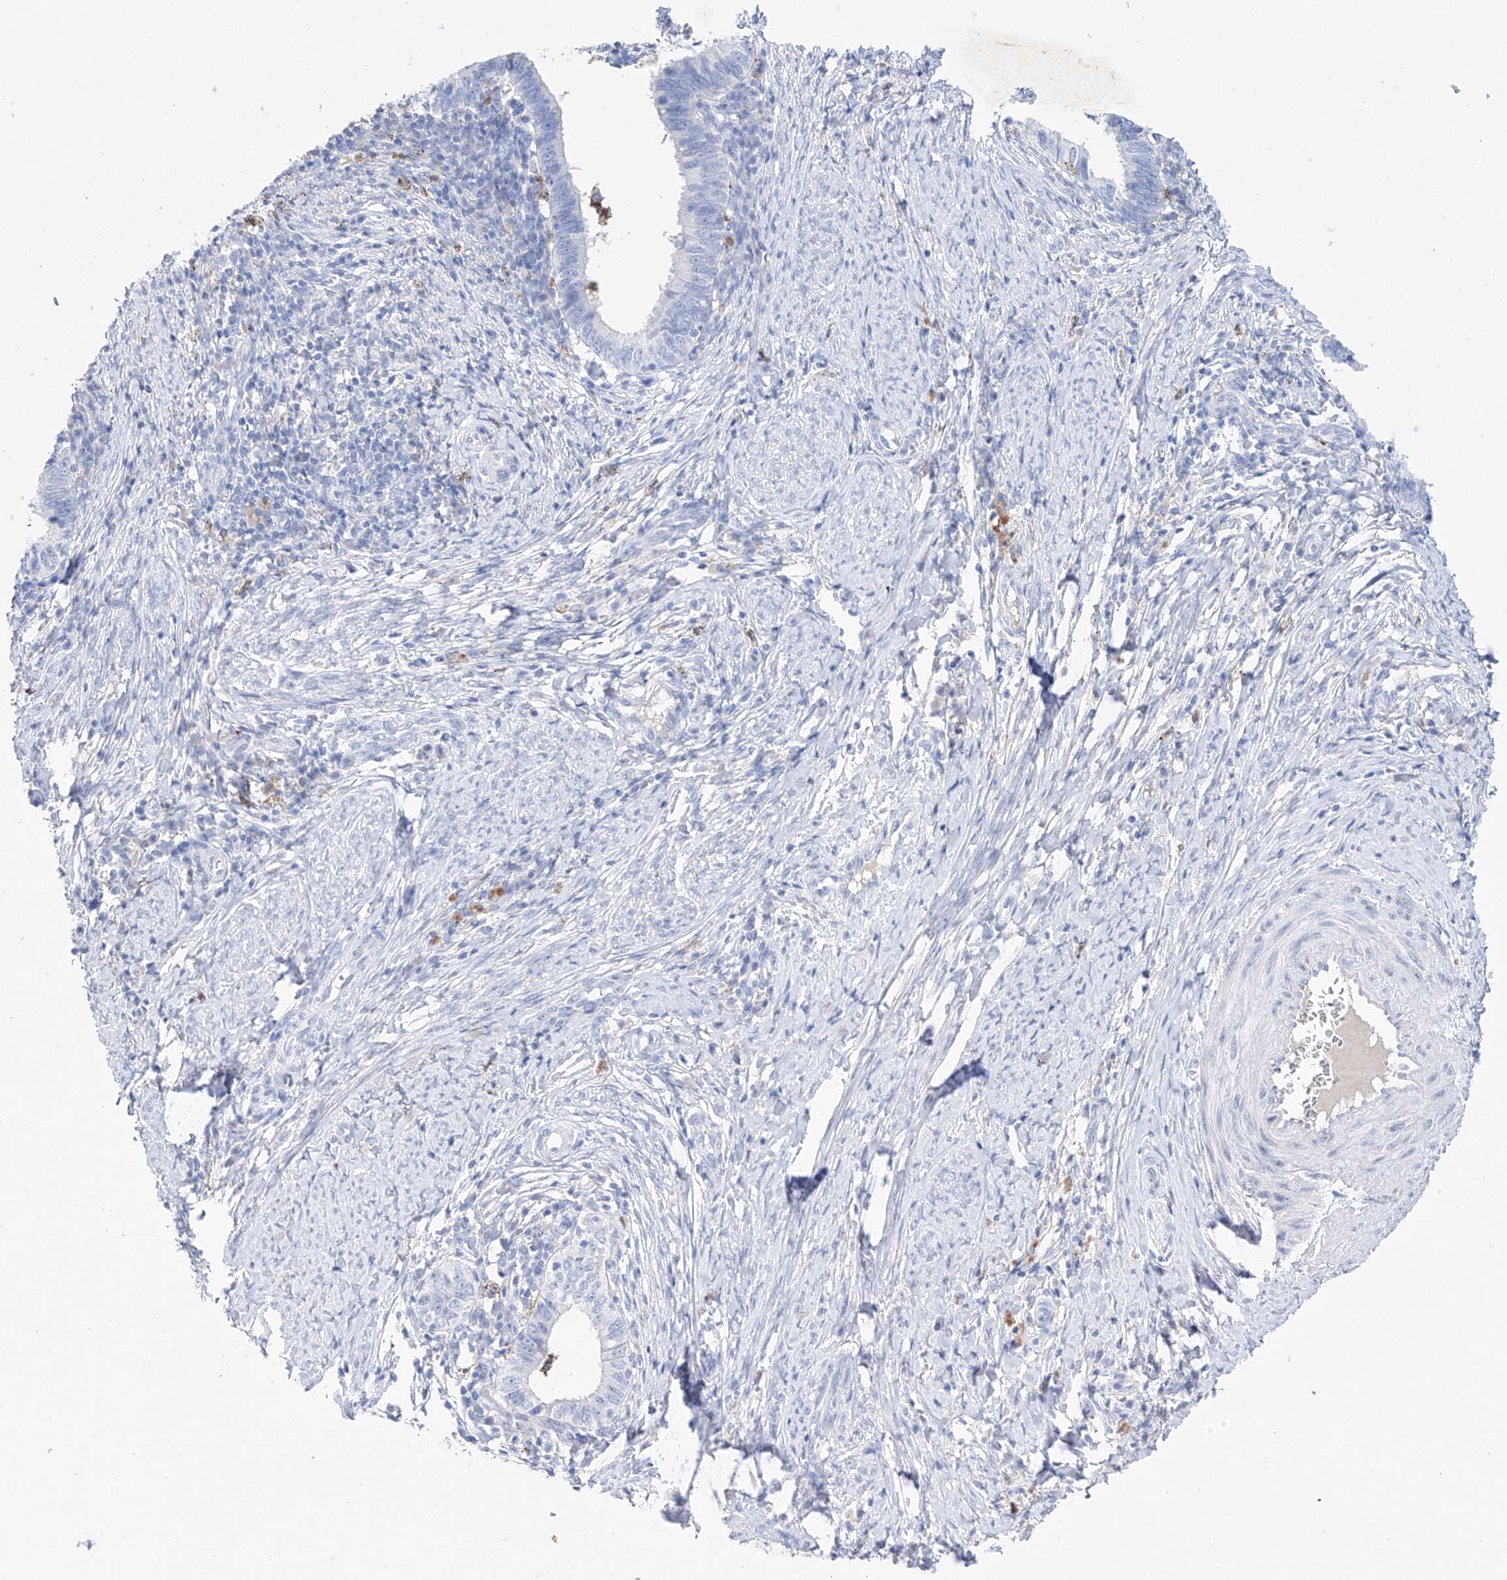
{"staining": {"intensity": "negative", "quantity": "none", "location": "none"}, "tissue": "cervical cancer", "cell_type": "Tumor cells", "image_type": "cancer", "snomed": [{"axis": "morphology", "description": "Adenocarcinoma, NOS"}, {"axis": "topography", "description": "Cervix"}], "caption": "Cervical adenocarcinoma was stained to show a protein in brown. There is no significant staining in tumor cells.", "gene": "TM7SF2", "patient": {"sex": "female", "age": 36}}